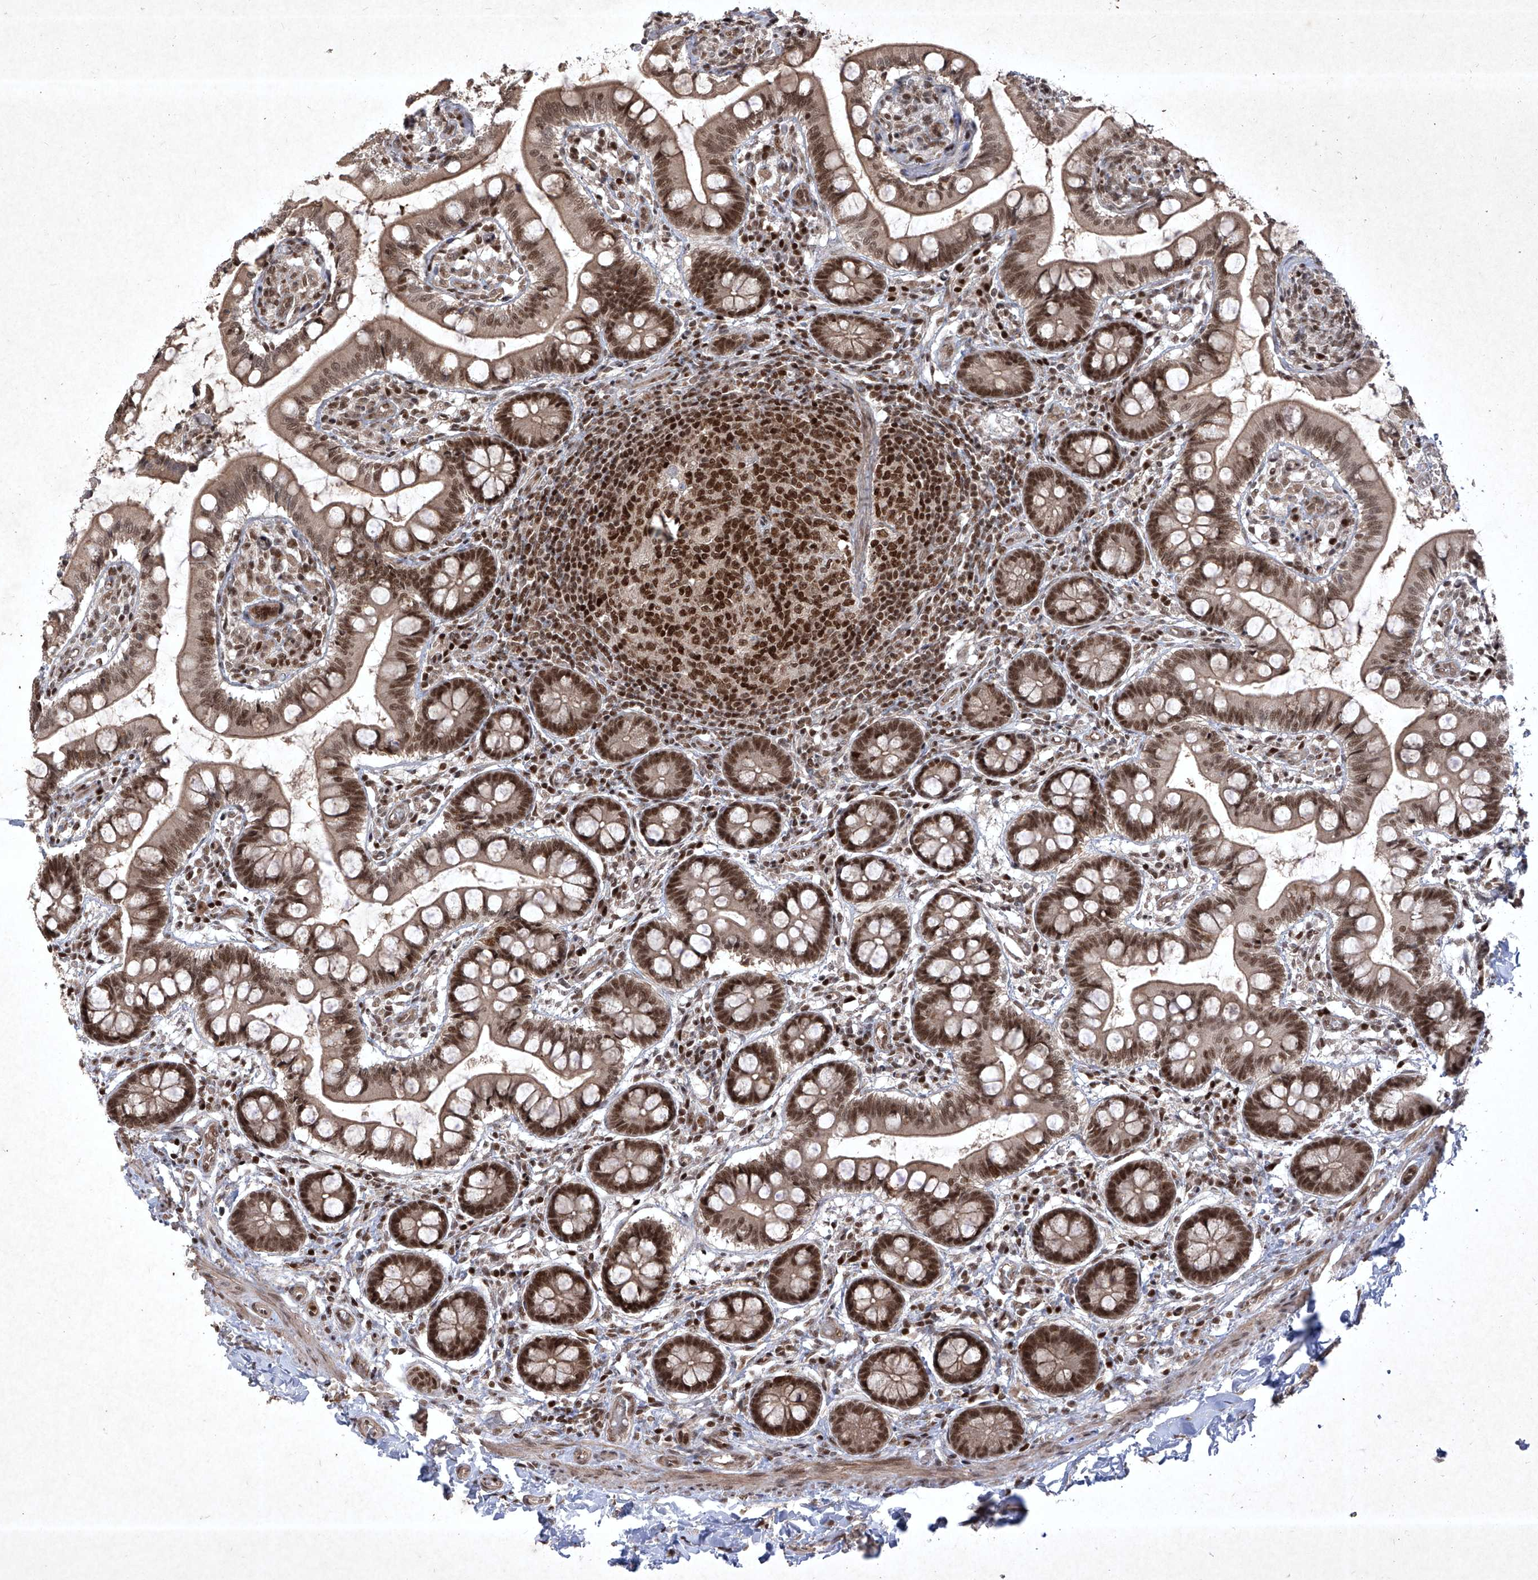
{"staining": {"intensity": "strong", "quantity": ">75%", "location": "cytoplasmic/membranous,nuclear"}, "tissue": "small intestine", "cell_type": "Glandular cells", "image_type": "normal", "snomed": [{"axis": "morphology", "description": "Normal tissue, NOS"}, {"axis": "topography", "description": "Small intestine"}], "caption": "Small intestine stained for a protein exhibits strong cytoplasmic/membranous,nuclear positivity in glandular cells. (brown staining indicates protein expression, while blue staining denotes nuclei).", "gene": "IRF2", "patient": {"sex": "male", "age": 52}}